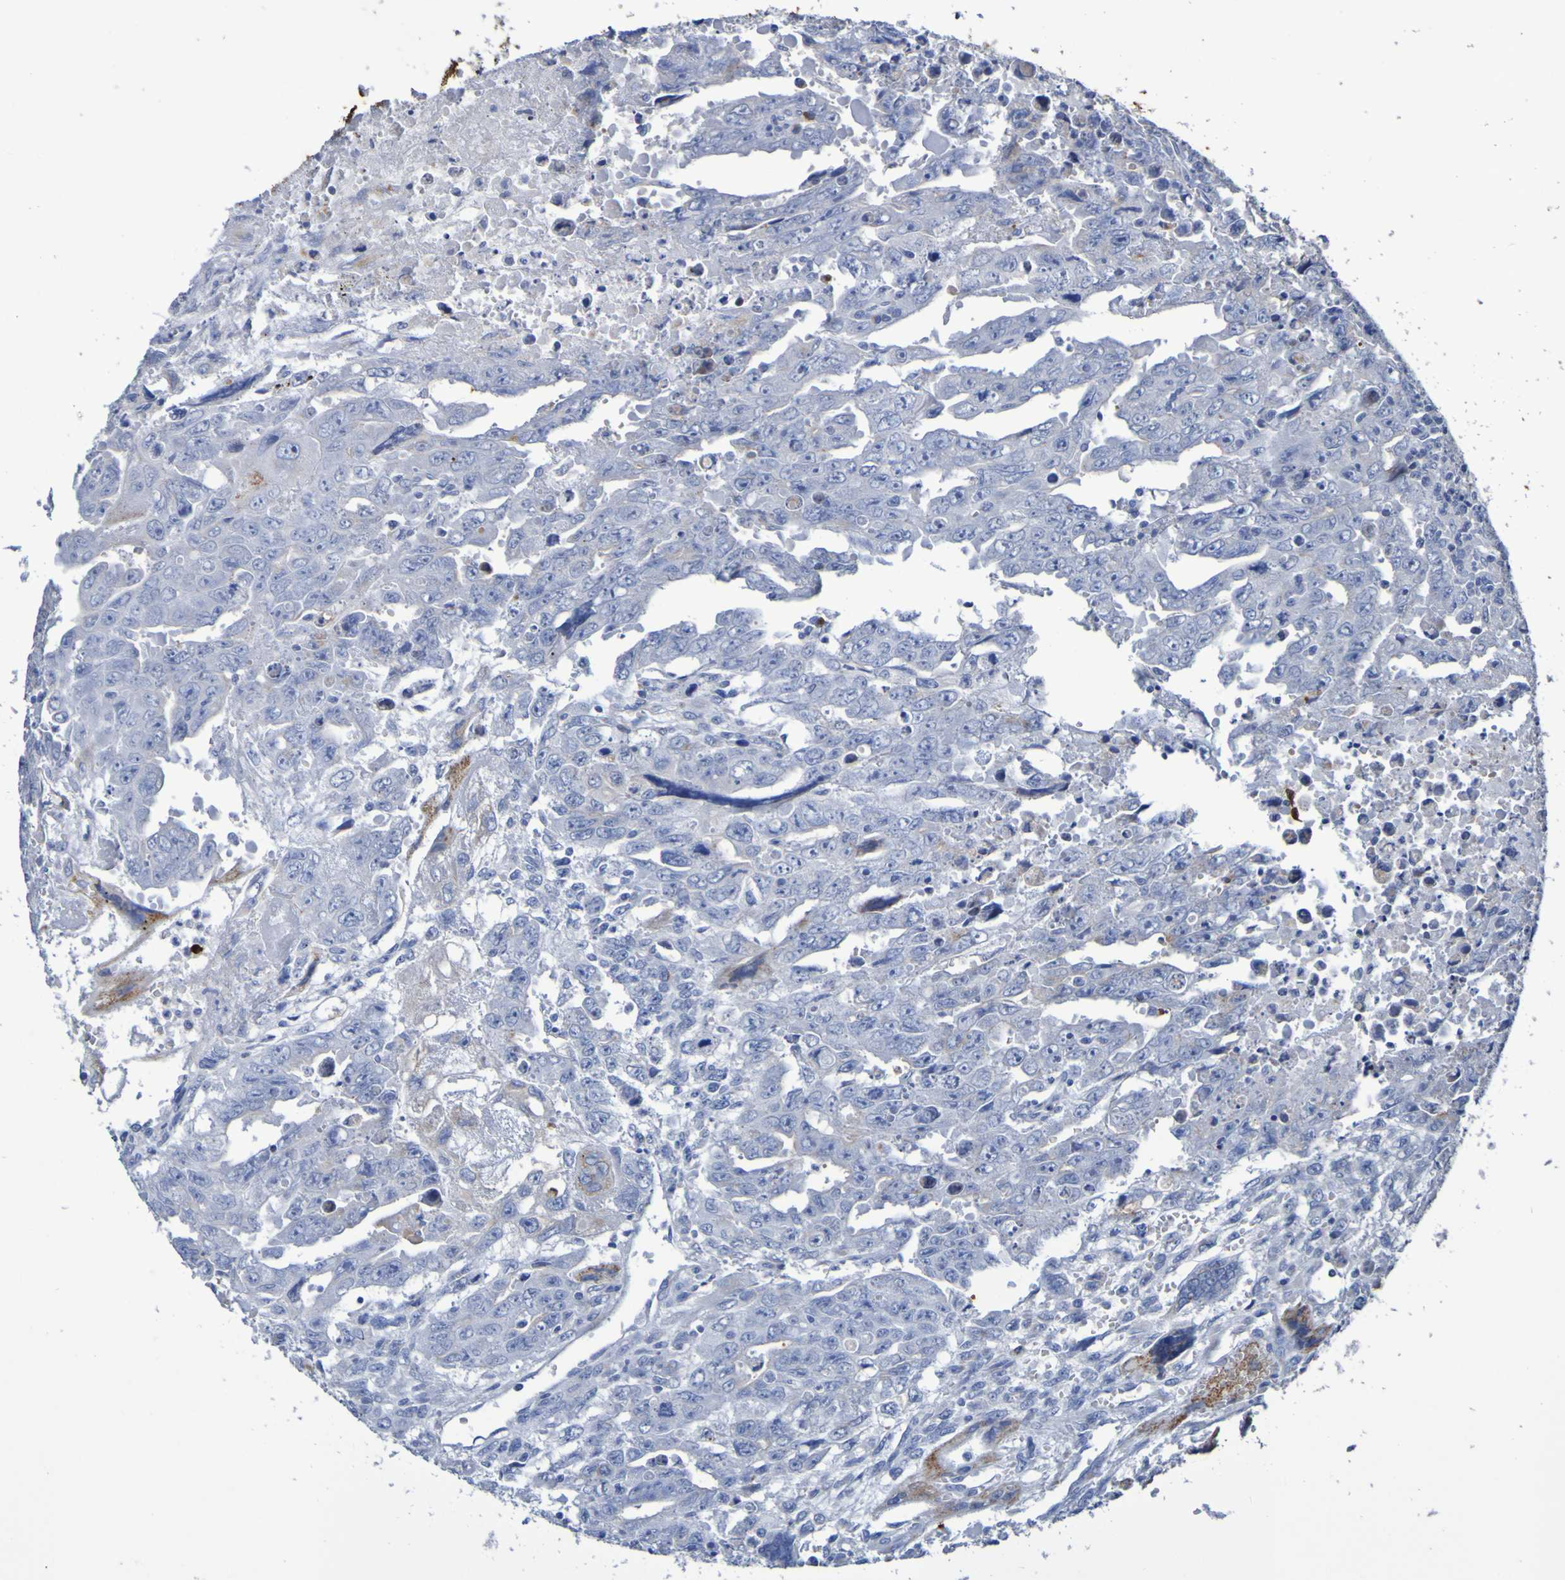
{"staining": {"intensity": "negative", "quantity": "none", "location": "none"}, "tissue": "testis cancer", "cell_type": "Tumor cells", "image_type": "cancer", "snomed": [{"axis": "morphology", "description": "Carcinoma, Embryonal, NOS"}, {"axis": "topography", "description": "Testis"}], "caption": "High power microscopy histopathology image of an IHC histopathology image of embryonal carcinoma (testis), revealing no significant positivity in tumor cells.", "gene": "C11orf24", "patient": {"sex": "male", "age": 28}}